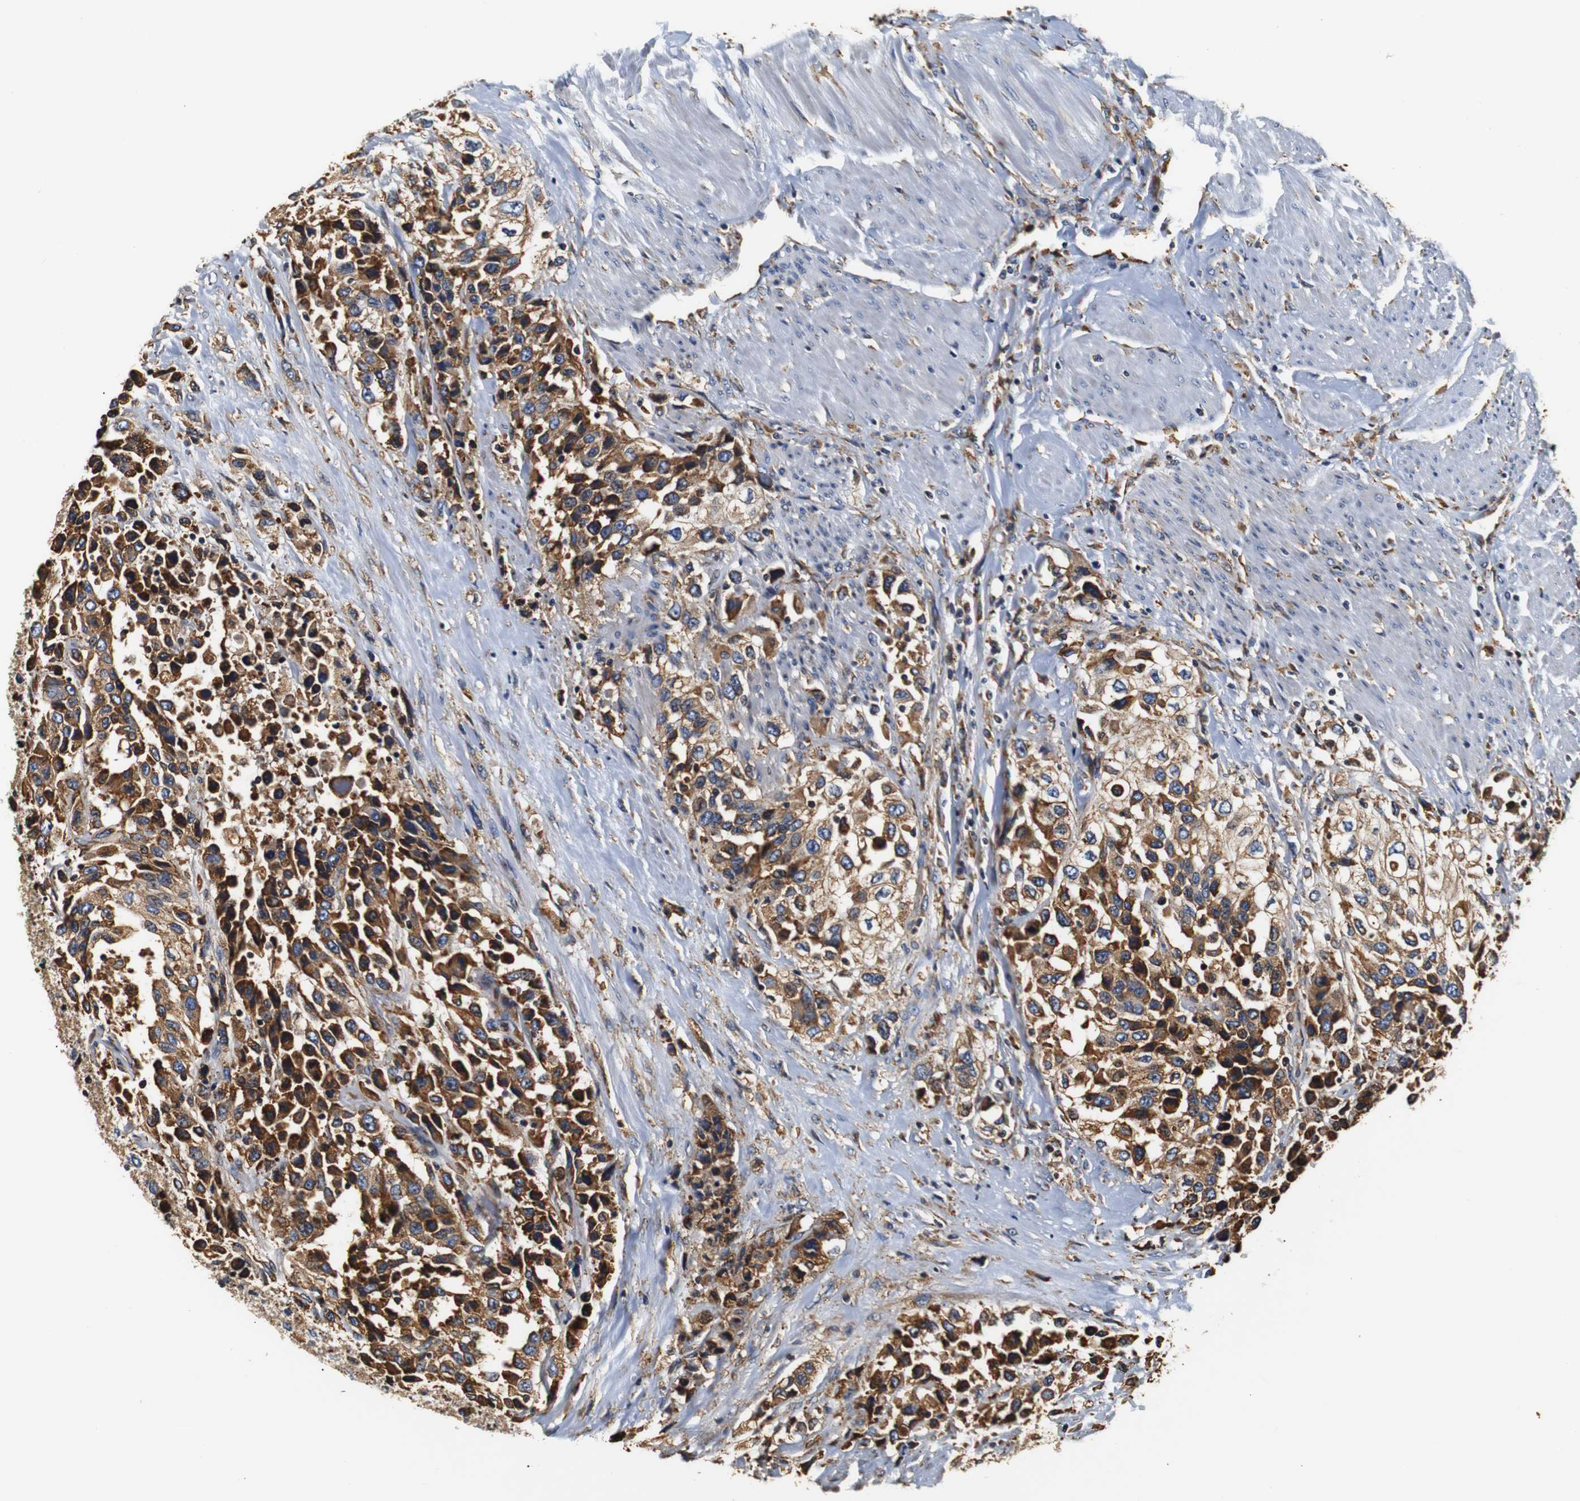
{"staining": {"intensity": "moderate", "quantity": ">75%", "location": "cytoplasmic/membranous"}, "tissue": "urothelial cancer", "cell_type": "Tumor cells", "image_type": "cancer", "snomed": [{"axis": "morphology", "description": "Urothelial carcinoma, High grade"}, {"axis": "topography", "description": "Urinary bladder"}], "caption": "Urothelial cancer stained with IHC reveals moderate cytoplasmic/membranous staining in about >75% of tumor cells.", "gene": "HHIP", "patient": {"sex": "female", "age": 80}}